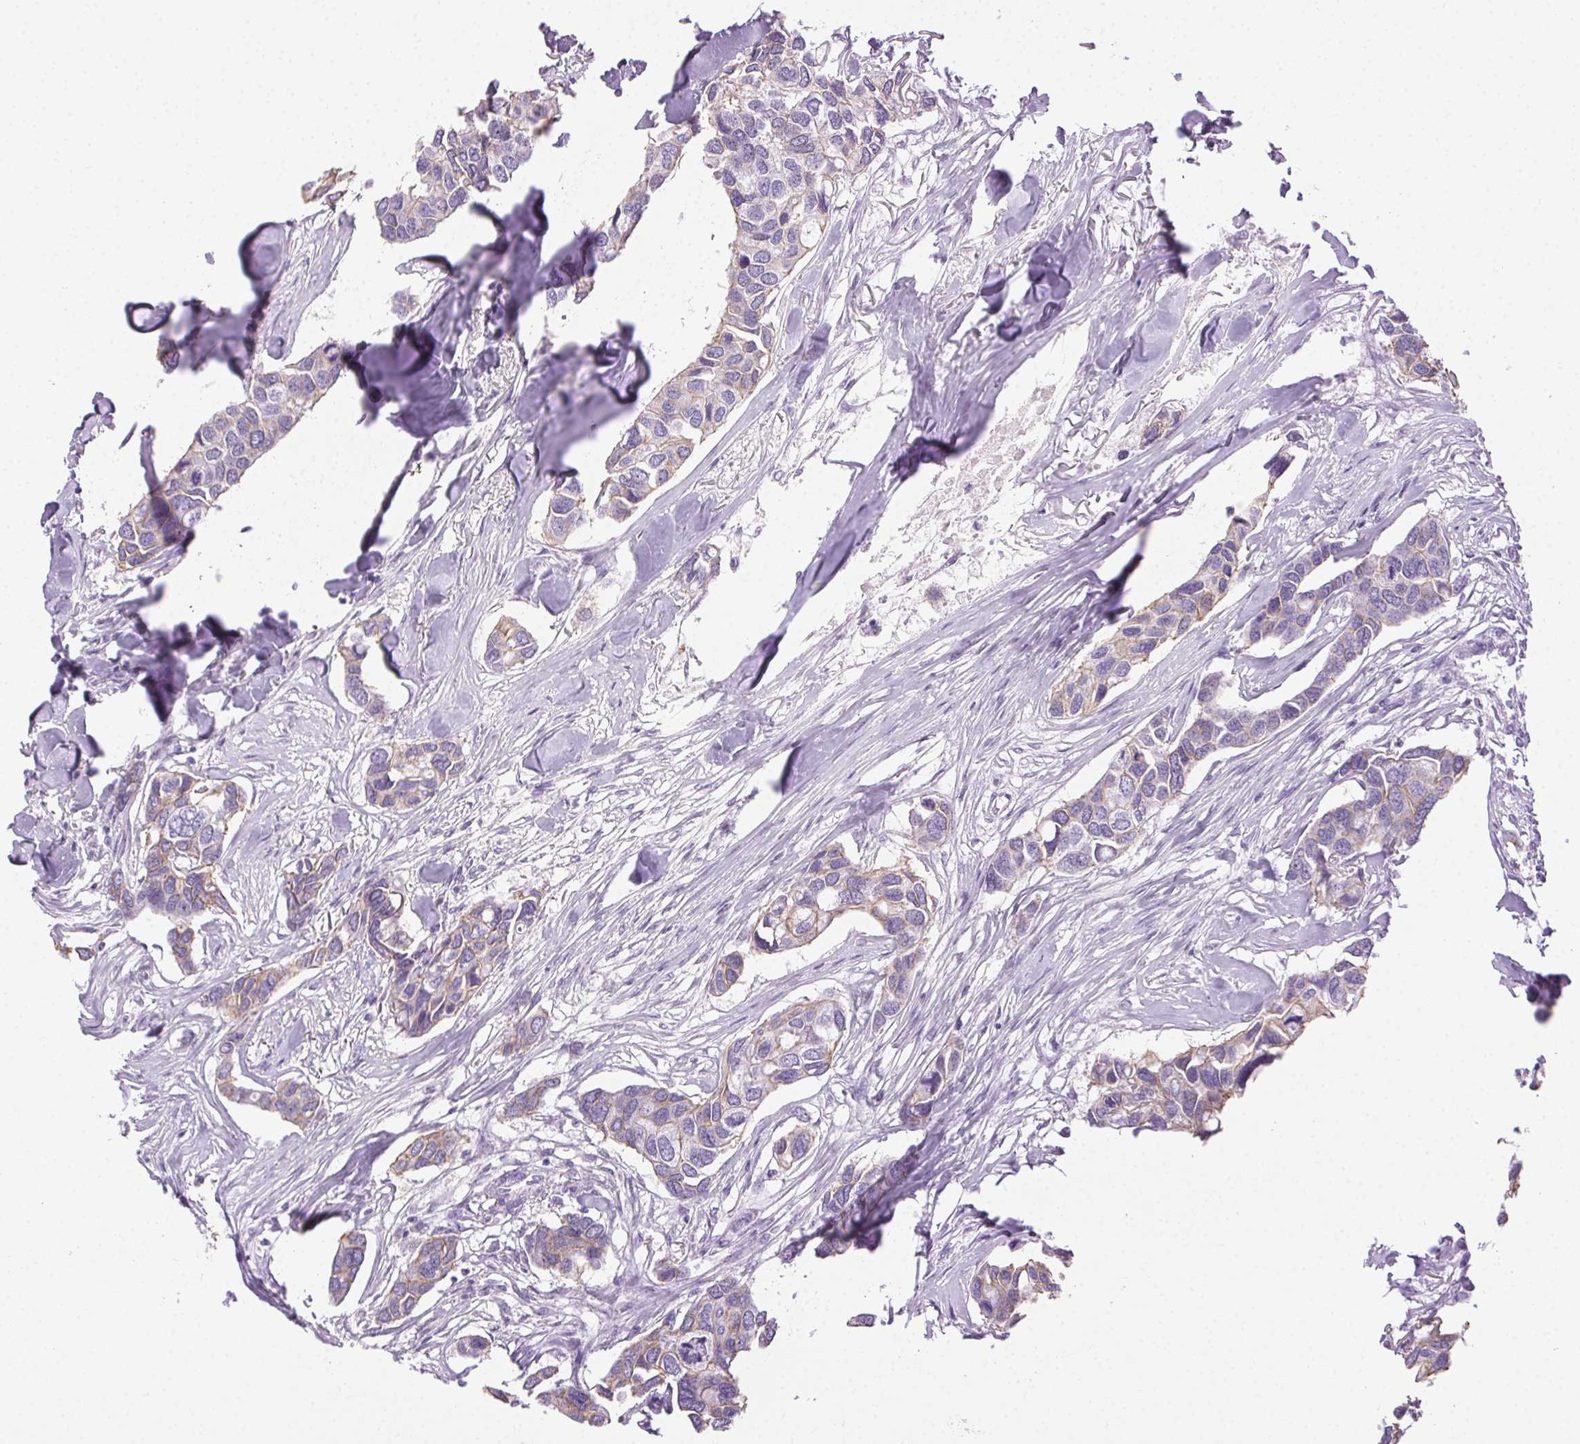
{"staining": {"intensity": "weak", "quantity": "<25%", "location": "cytoplasmic/membranous"}, "tissue": "breast cancer", "cell_type": "Tumor cells", "image_type": "cancer", "snomed": [{"axis": "morphology", "description": "Duct carcinoma"}, {"axis": "topography", "description": "Breast"}], "caption": "The IHC photomicrograph has no significant positivity in tumor cells of breast cancer (intraductal carcinoma) tissue. (DAB (3,3'-diaminobenzidine) immunohistochemistry (IHC) with hematoxylin counter stain).", "gene": "CLDN10", "patient": {"sex": "female", "age": 83}}